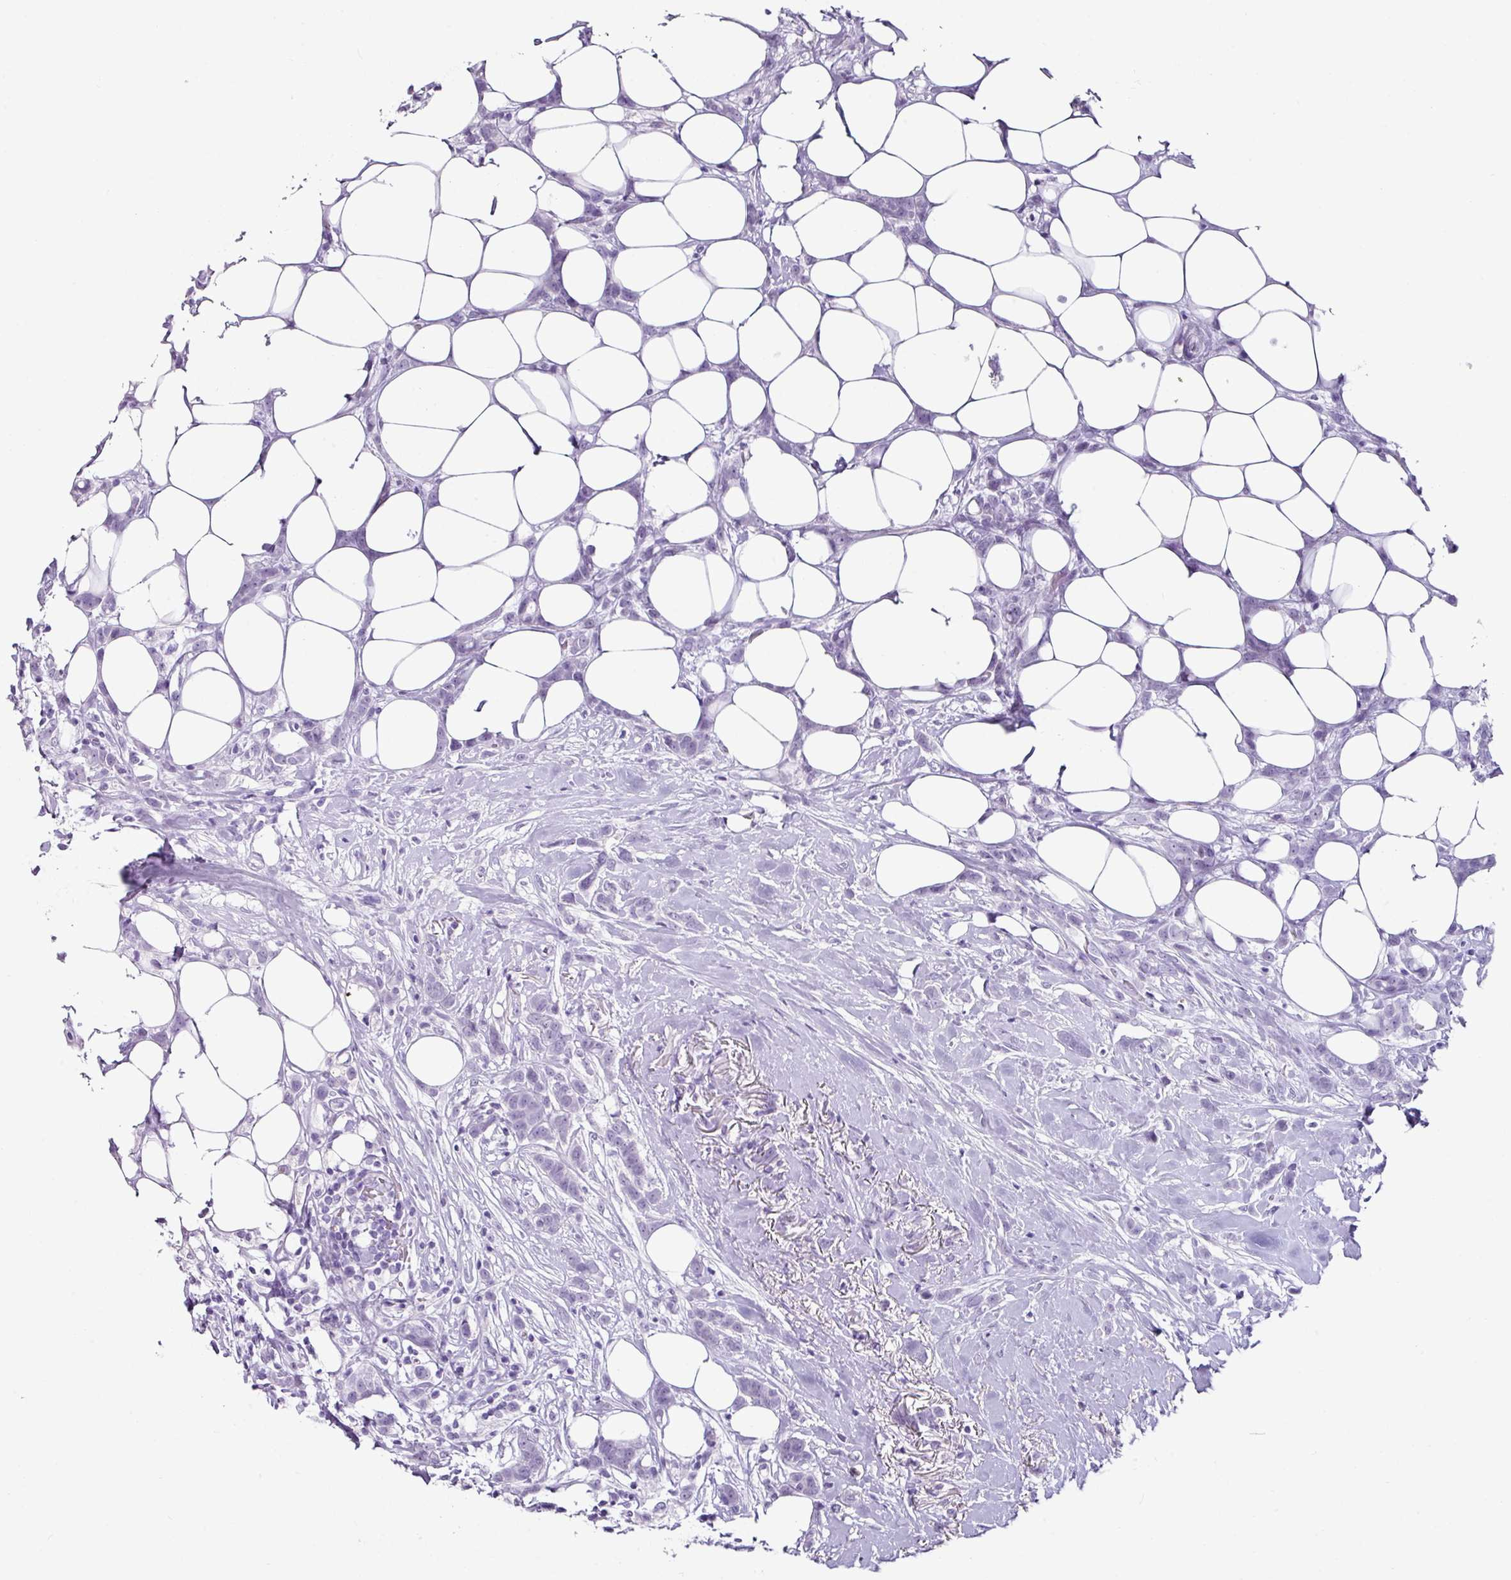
{"staining": {"intensity": "negative", "quantity": "none", "location": "none"}, "tissue": "breast cancer", "cell_type": "Tumor cells", "image_type": "cancer", "snomed": [{"axis": "morphology", "description": "Duct carcinoma"}, {"axis": "topography", "description": "Breast"}], "caption": "Breast cancer (infiltrating ductal carcinoma) was stained to show a protein in brown. There is no significant positivity in tumor cells.", "gene": "TRA2A", "patient": {"sex": "female", "age": 80}}